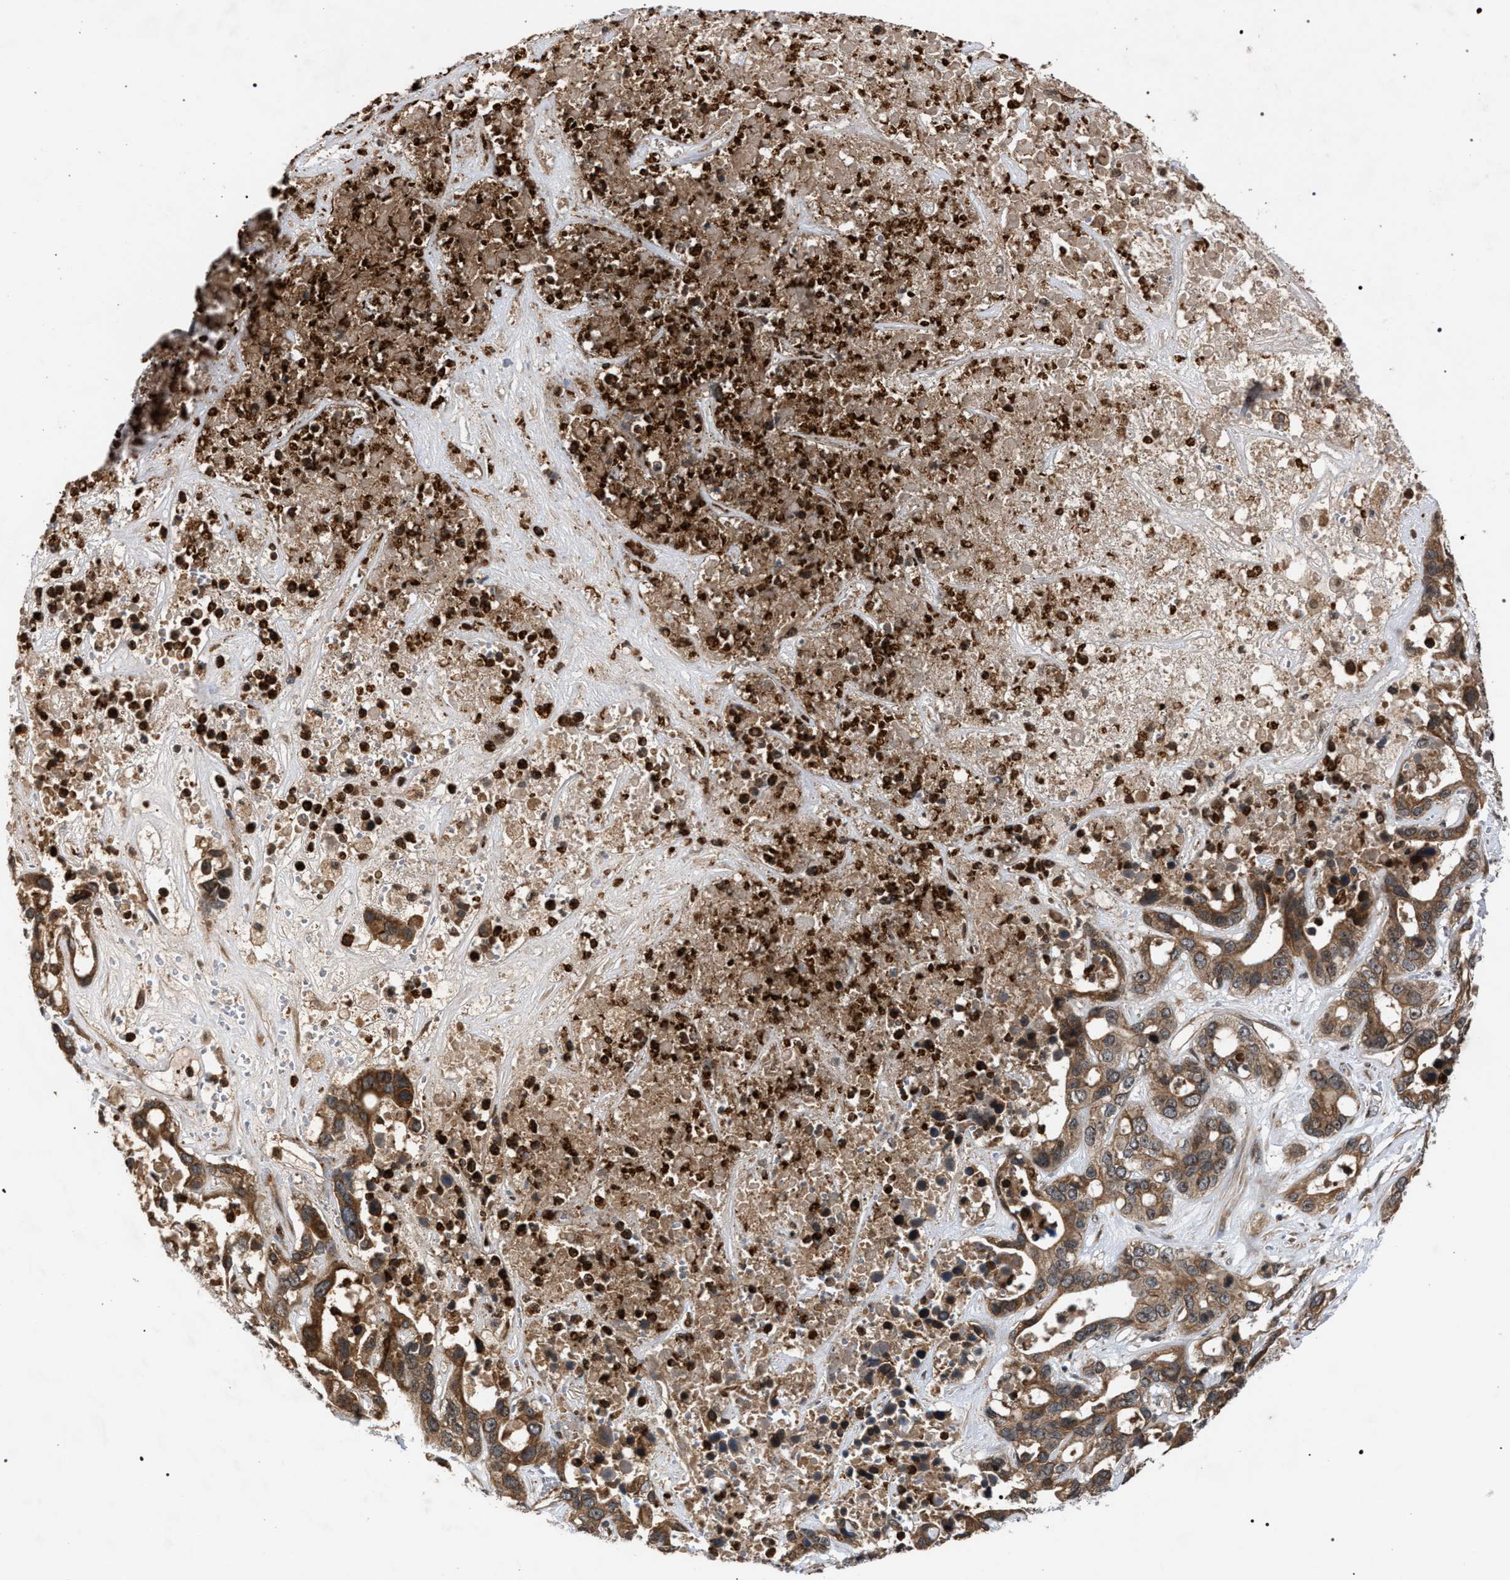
{"staining": {"intensity": "moderate", "quantity": ">75%", "location": "cytoplasmic/membranous"}, "tissue": "liver cancer", "cell_type": "Tumor cells", "image_type": "cancer", "snomed": [{"axis": "morphology", "description": "Cholangiocarcinoma"}, {"axis": "topography", "description": "Liver"}], "caption": "A photomicrograph of human liver cancer (cholangiocarcinoma) stained for a protein exhibits moderate cytoplasmic/membranous brown staining in tumor cells.", "gene": "IRAK4", "patient": {"sex": "female", "age": 65}}